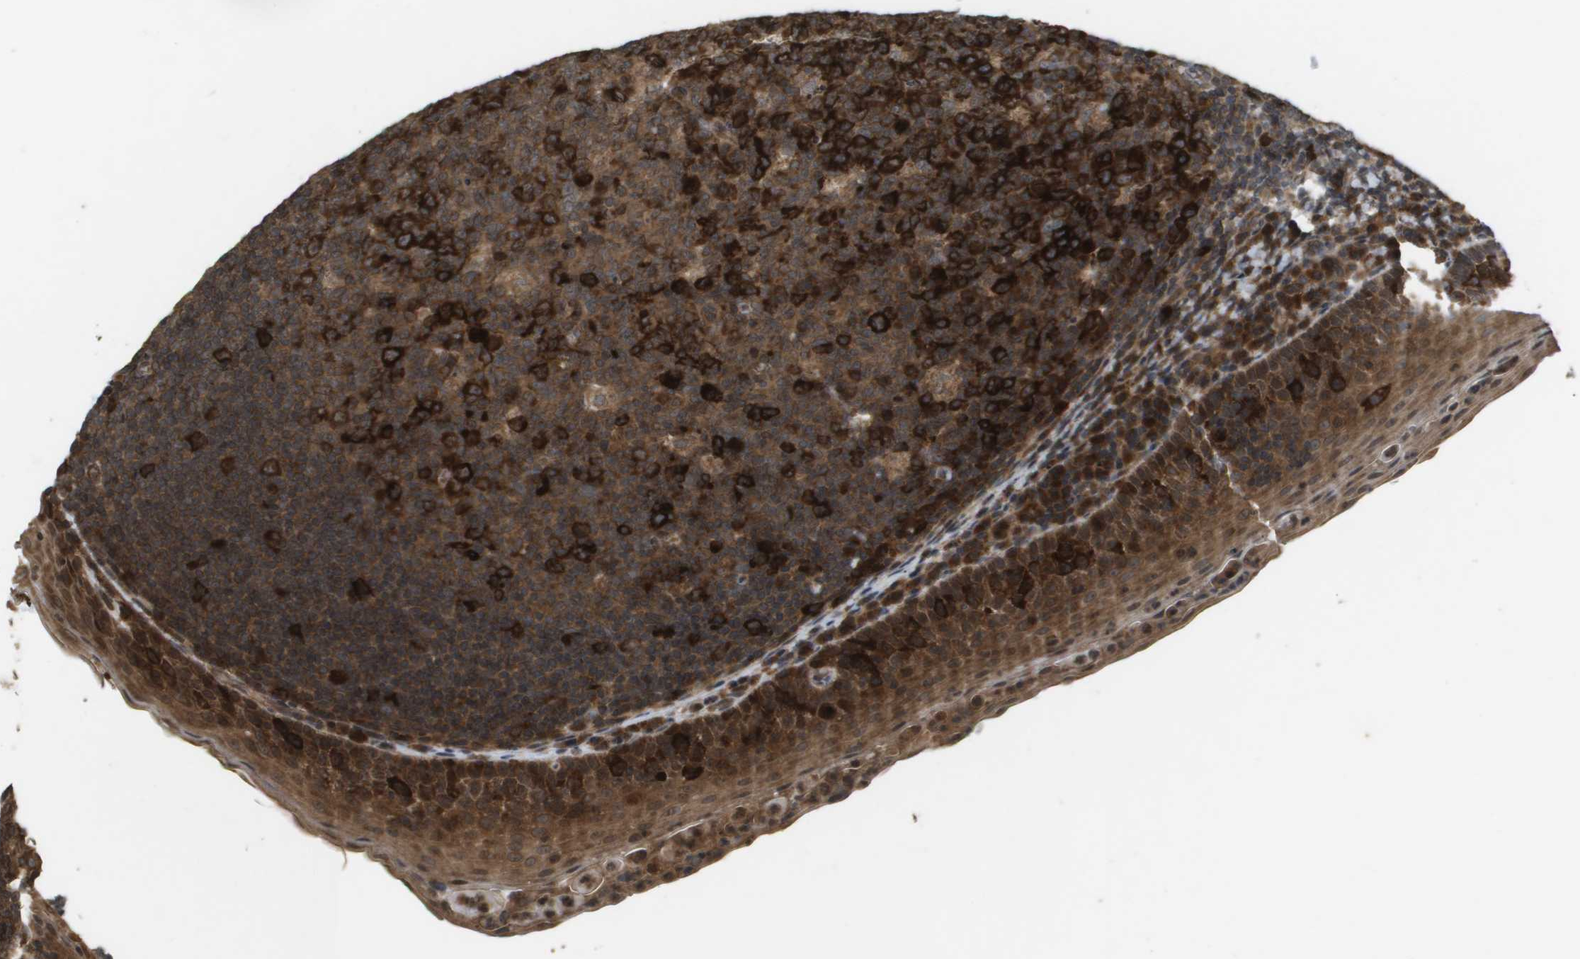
{"staining": {"intensity": "strong", "quantity": "25%-75%", "location": "cytoplasmic/membranous"}, "tissue": "tonsil", "cell_type": "Germinal center cells", "image_type": "normal", "snomed": [{"axis": "morphology", "description": "Normal tissue, NOS"}, {"axis": "topography", "description": "Tonsil"}], "caption": "Approximately 25%-75% of germinal center cells in normal human tonsil demonstrate strong cytoplasmic/membranous protein expression as visualized by brown immunohistochemical staining.", "gene": "KIF11", "patient": {"sex": "male", "age": 17}}